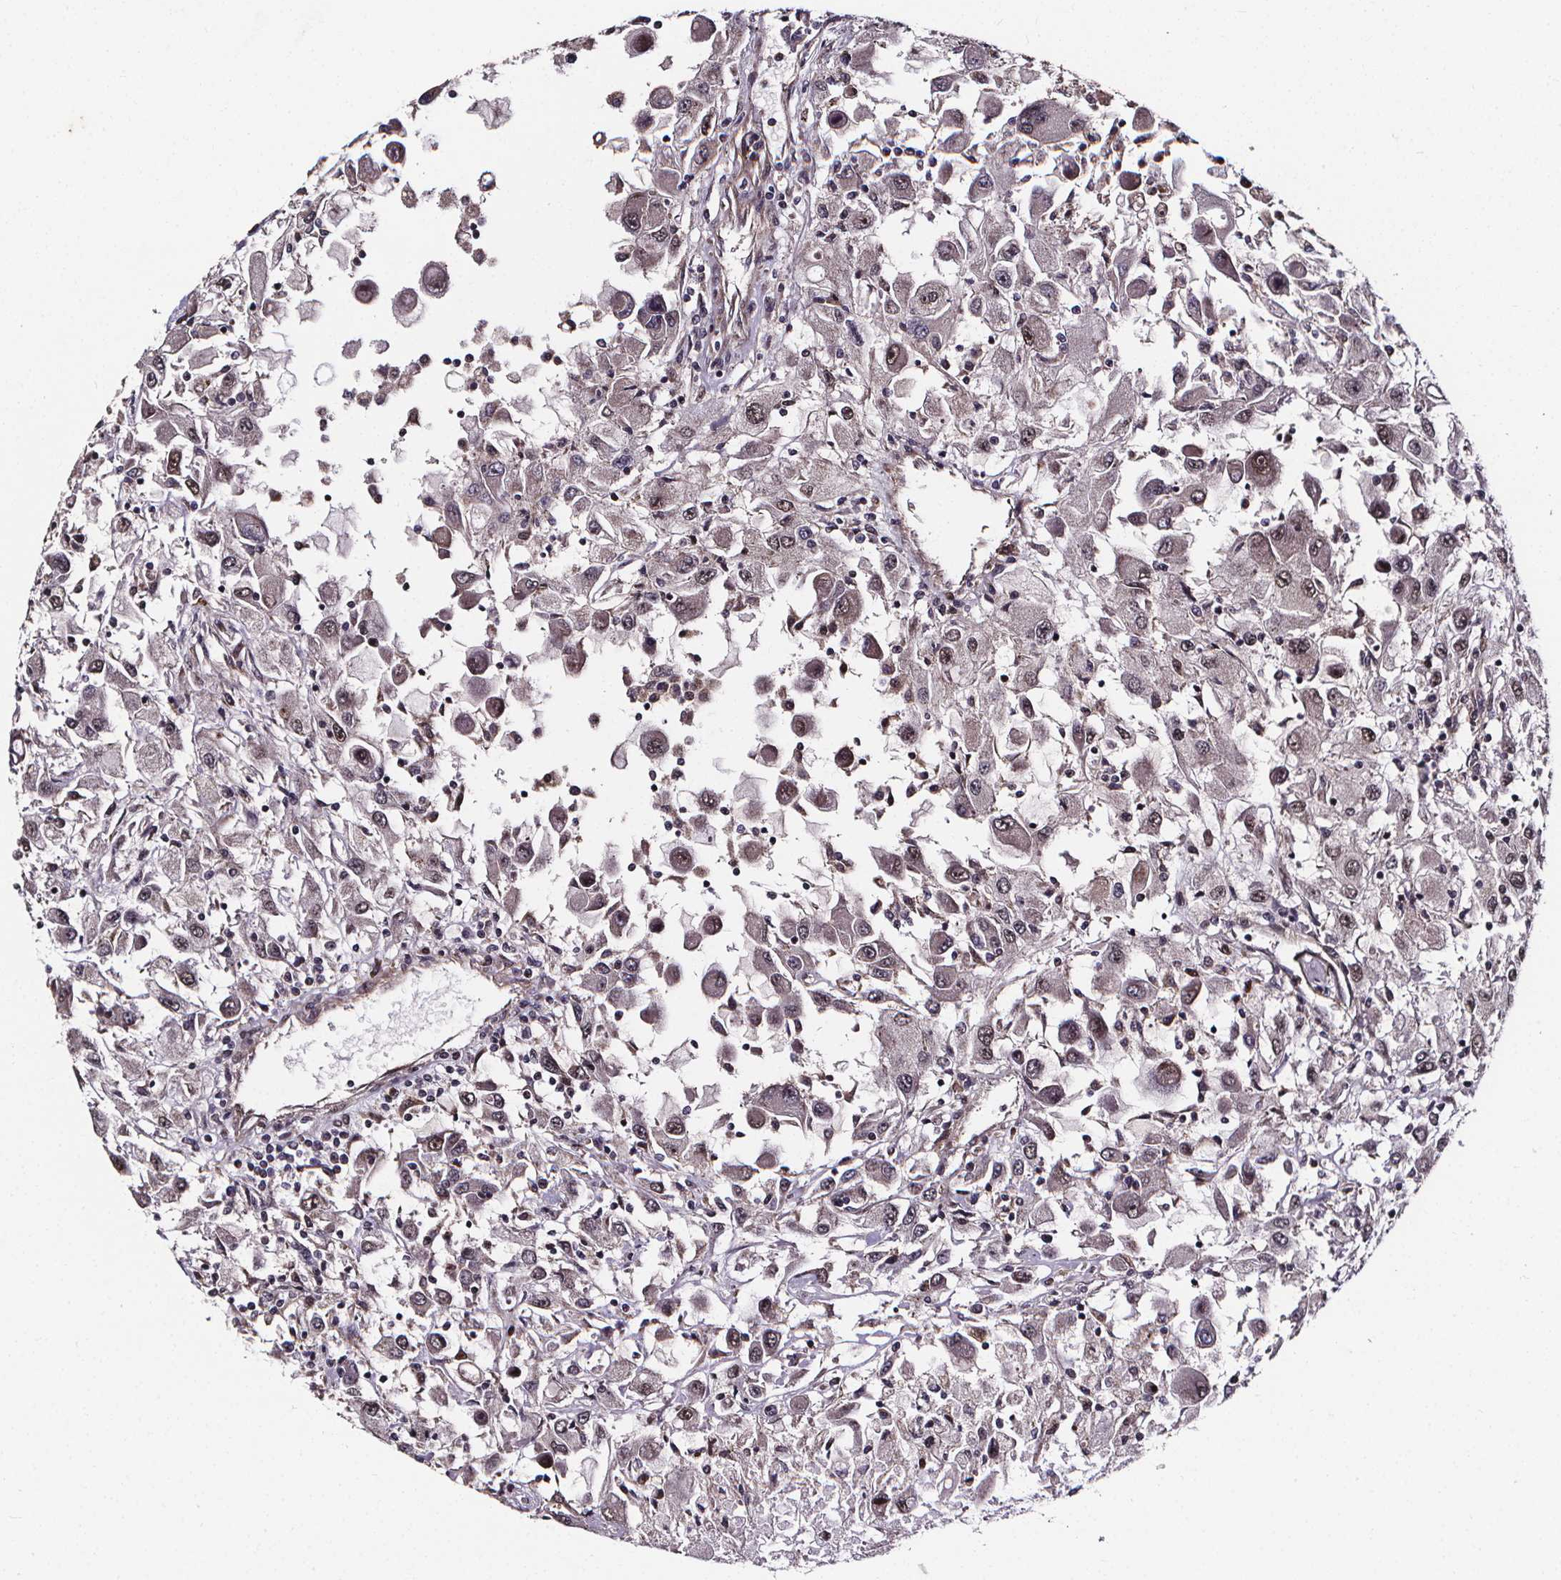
{"staining": {"intensity": "negative", "quantity": "none", "location": "none"}, "tissue": "renal cancer", "cell_type": "Tumor cells", "image_type": "cancer", "snomed": [{"axis": "morphology", "description": "Adenocarcinoma, NOS"}, {"axis": "topography", "description": "Kidney"}], "caption": "IHC image of neoplastic tissue: human renal cancer (adenocarcinoma) stained with DAB (3,3'-diaminobenzidine) displays no significant protein staining in tumor cells. (DAB IHC visualized using brightfield microscopy, high magnification).", "gene": "DDIT3", "patient": {"sex": "female", "age": 67}}